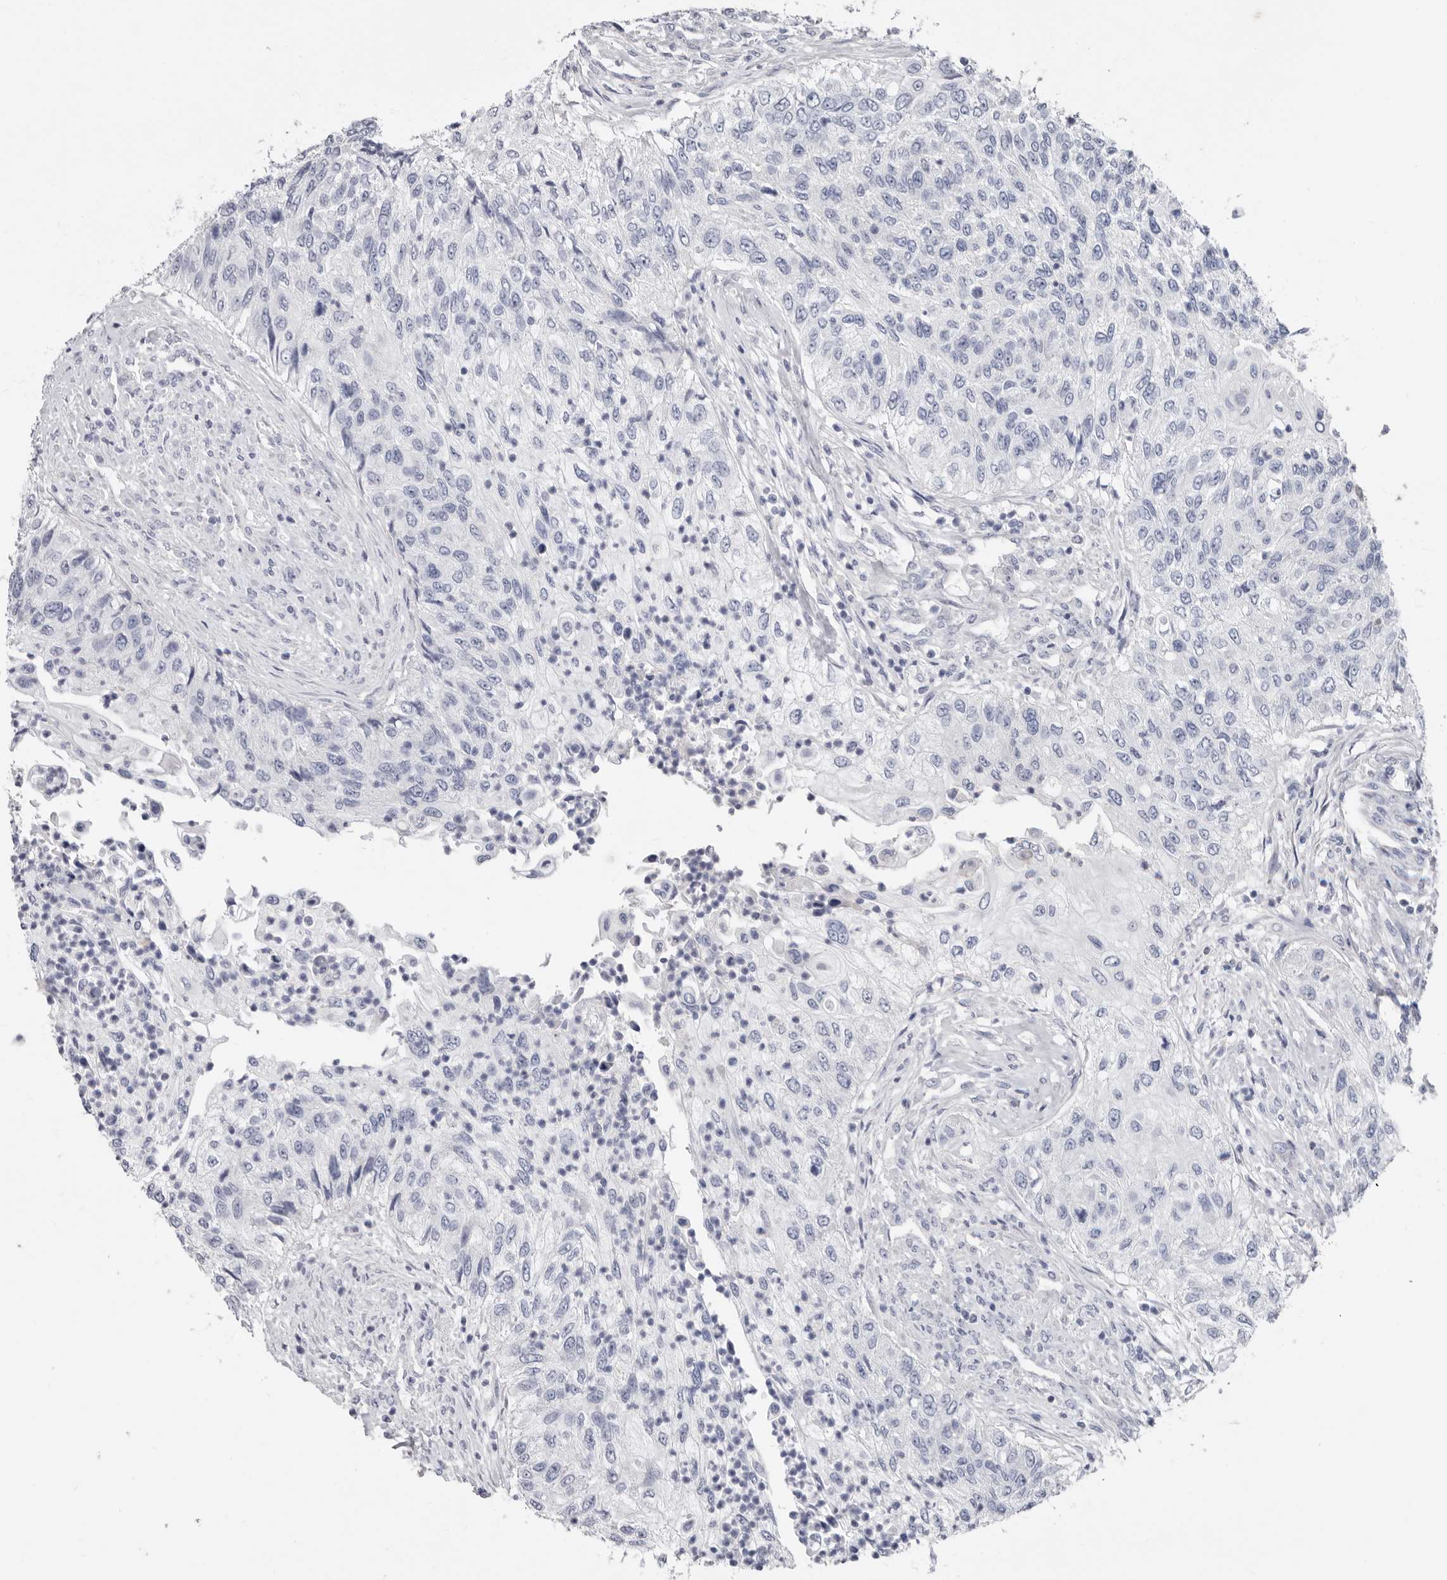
{"staining": {"intensity": "negative", "quantity": "none", "location": "none"}, "tissue": "urothelial cancer", "cell_type": "Tumor cells", "image_type": "cancer", "snomed": [{"axis": "morphology", "description": "Urothelial carcinoma, High grade"}, {"axis": "topography", "description": "Urinary bladder"}], "caption": "Immunohistochemistry (IHC) of urothelial cancer shows no positivity in tumor cells. The staining was performed using DAB to visualize the protein expression in brown, while the nuclei were stained in blue with hematoxylin (Magnification: 20x).", "gene": "RSPO2", "patient": {"sex": "female", "age": 60}}